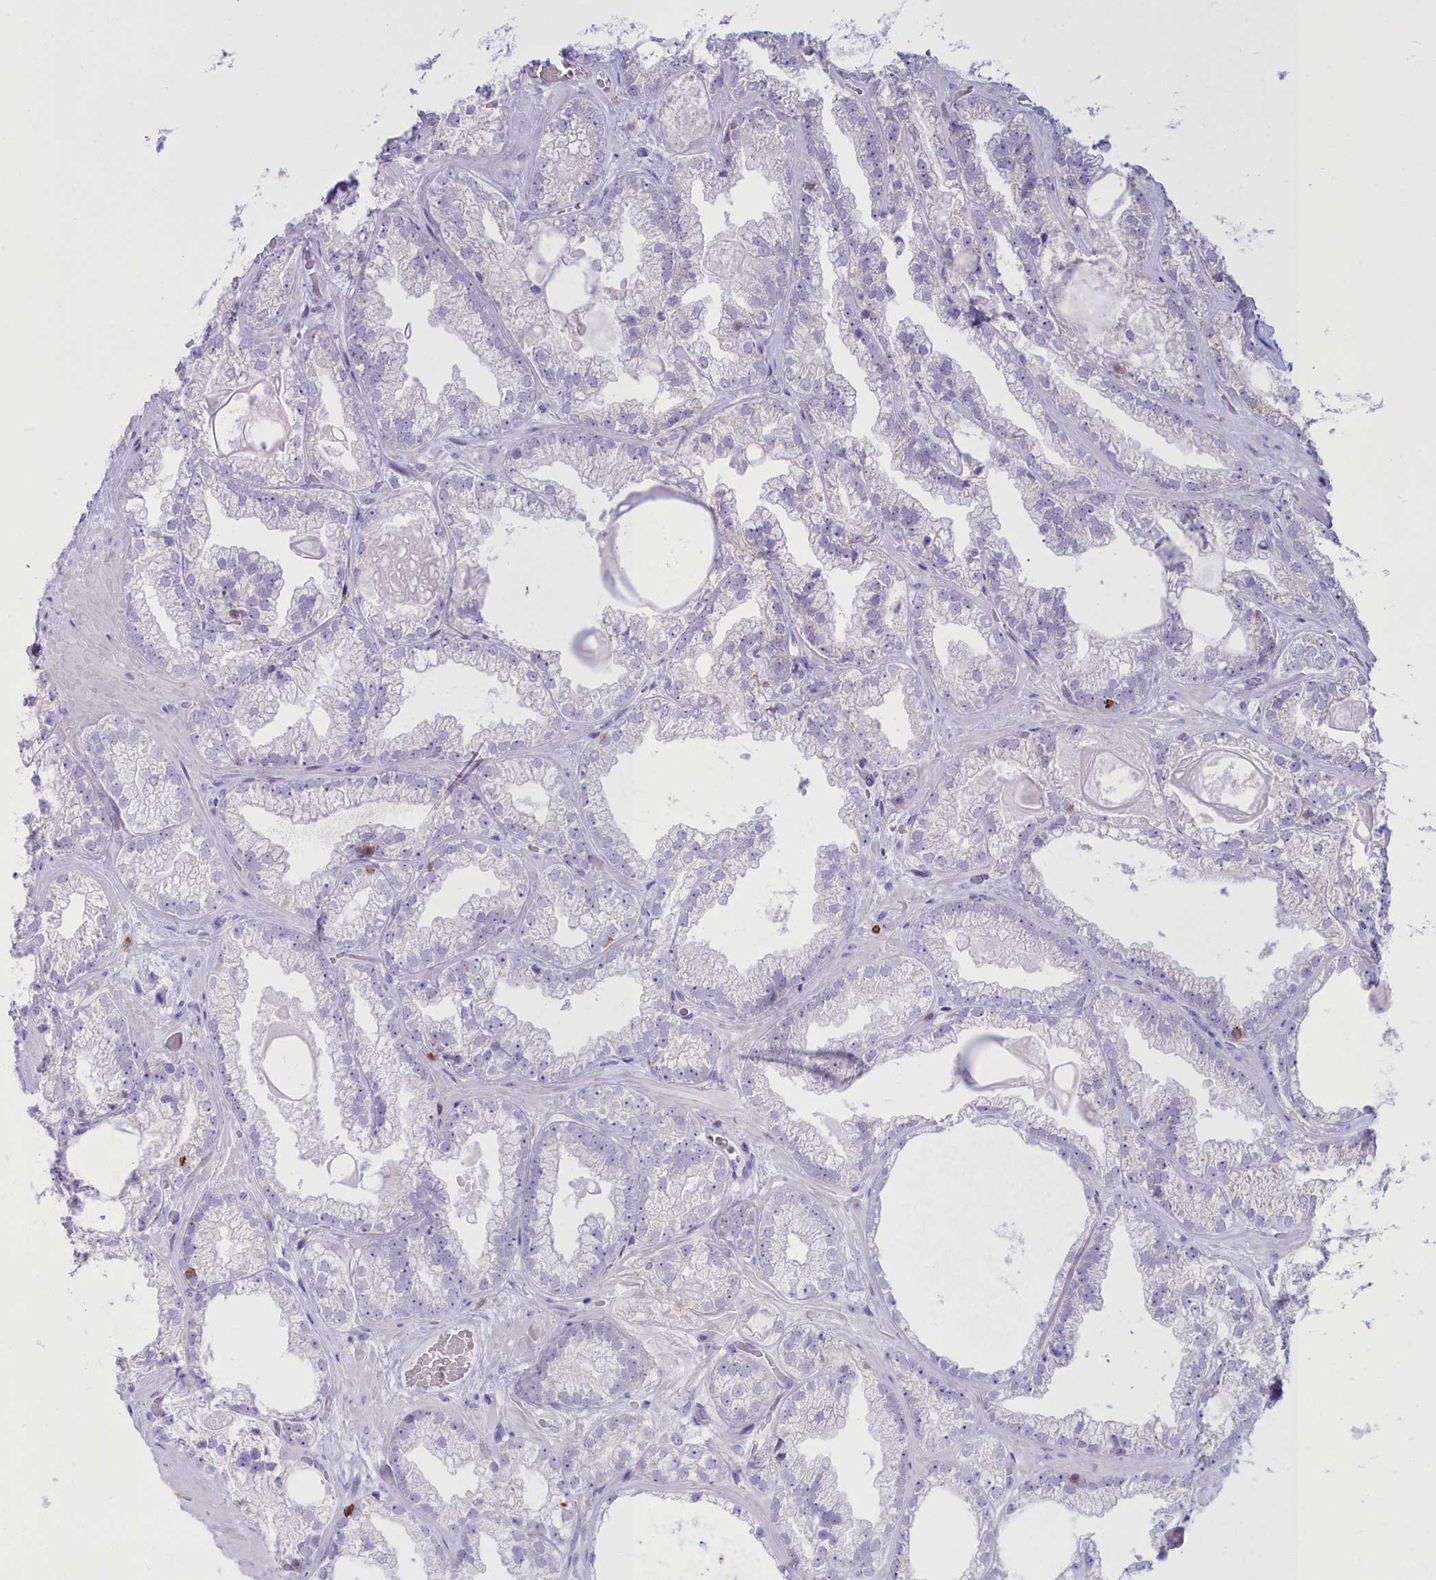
{"staining": {"intensity": "negative", "quantity": "none", "location": "none"}, "tissue": "prostate cancer", "cell_type": "Tumor cells", "image_type": "cancer", "snomed": [{"axis": "morphology", "description": "Adenocarcinoma, Low grade"}, {"axis": "topography", "description": "Prostate"}], "caption": "Human prostate cancer stained for a protein using immunohistochemistry reveals no positivity in tumor cells.", "gene": "CD5", "patient": {"sex": "male", "age": 57}}